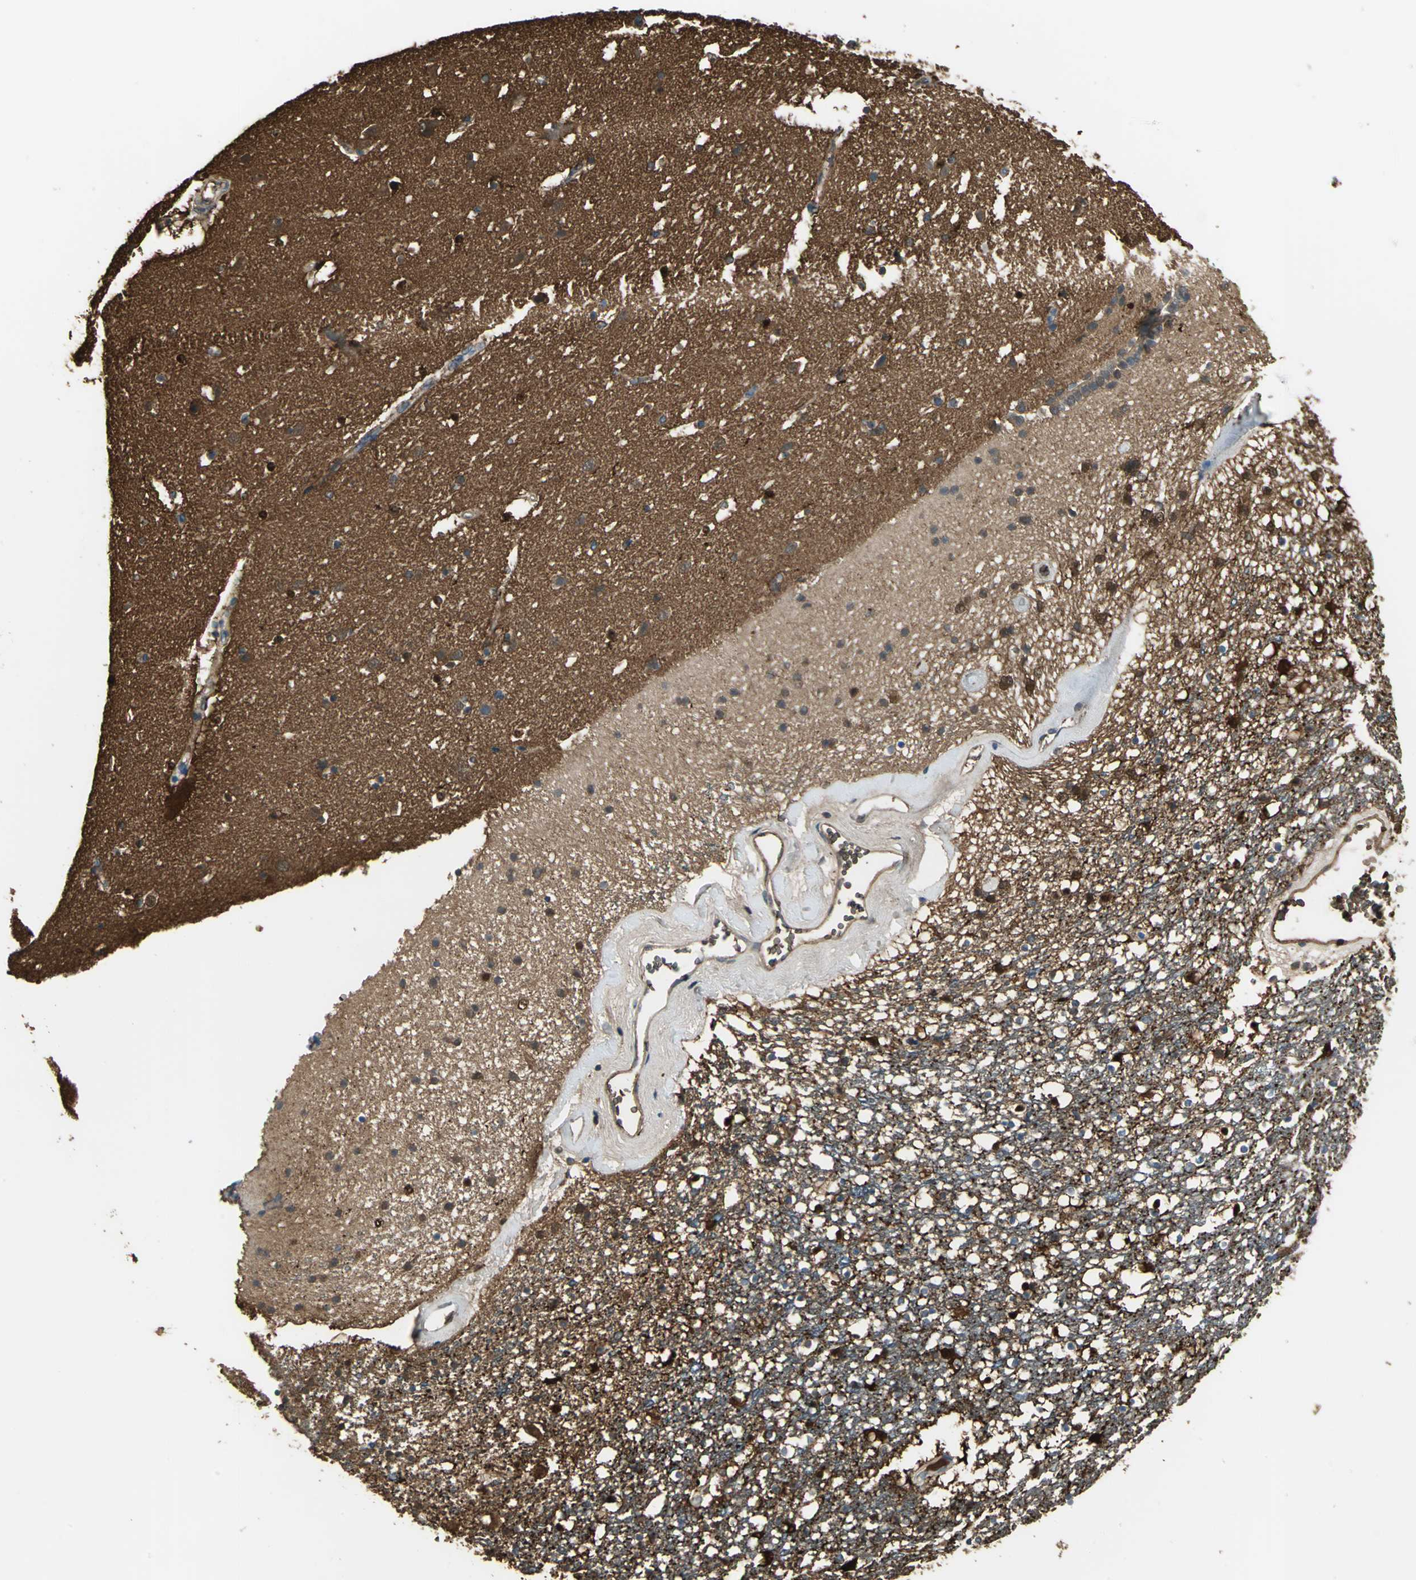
{"staining": {"intensity": "strong", "quantity": "25%-75%", "location": "cytoplasmic/membranous"}, "tissue": "caudate", "cell_type": "Glial cells", "image_type": "normal", "snomed": [{"axis": "morphology", "description": "Normal tissue, NOS"}, {"axis": "topography", "description": "Lateral ventricle wall"}], "caption": "Immunohistochemistry of normal human caudate exhibits high levels of strong cytoplasmic/membranous positivity in about 25%-75% of glial cells.", "gene": "DDAH1", "patient": {"sex": "male", "age": 45}}